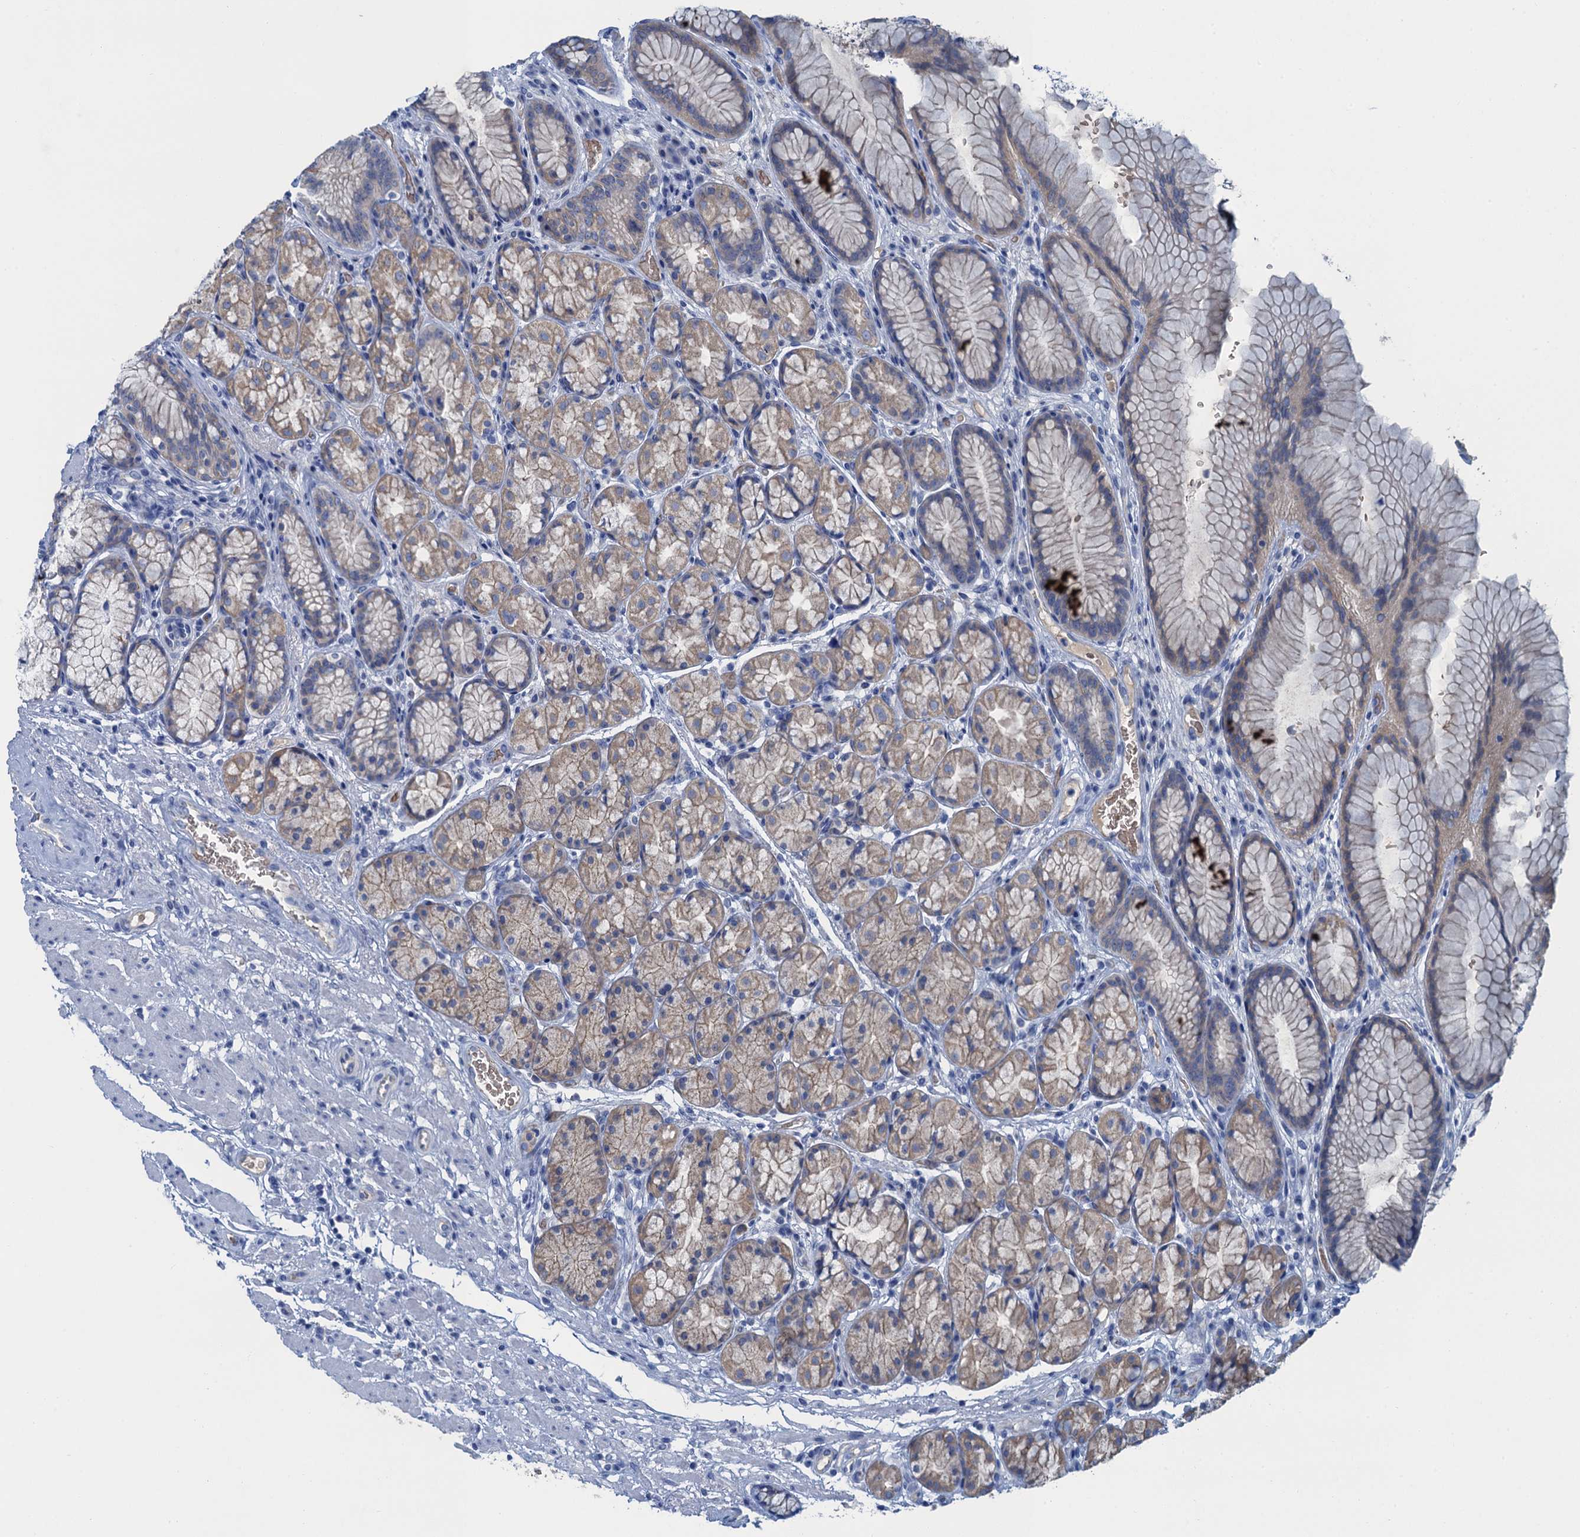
{"staining": {"intensity": "moderate", "quantity": "25%-75%", "location": "cytoplasmic/membranous"}, "tissue": "stomach", "cell_type": "Glandular cells", "image_type": "normal", "snomed": [{"axis": "morphology", "description": "Normal tissue, NOS"}, {"axis": "topography", "description": "Stomach"}], "caption": "The image demonstrates immunohistochemical staining of unremarkable stomach. There is moderate cytoplasmic/membranous staining is identified in approximately 25%-75% of glandular cells.", "gene": "MYADML2", "patient": {"sex": "male", "age": 63}}